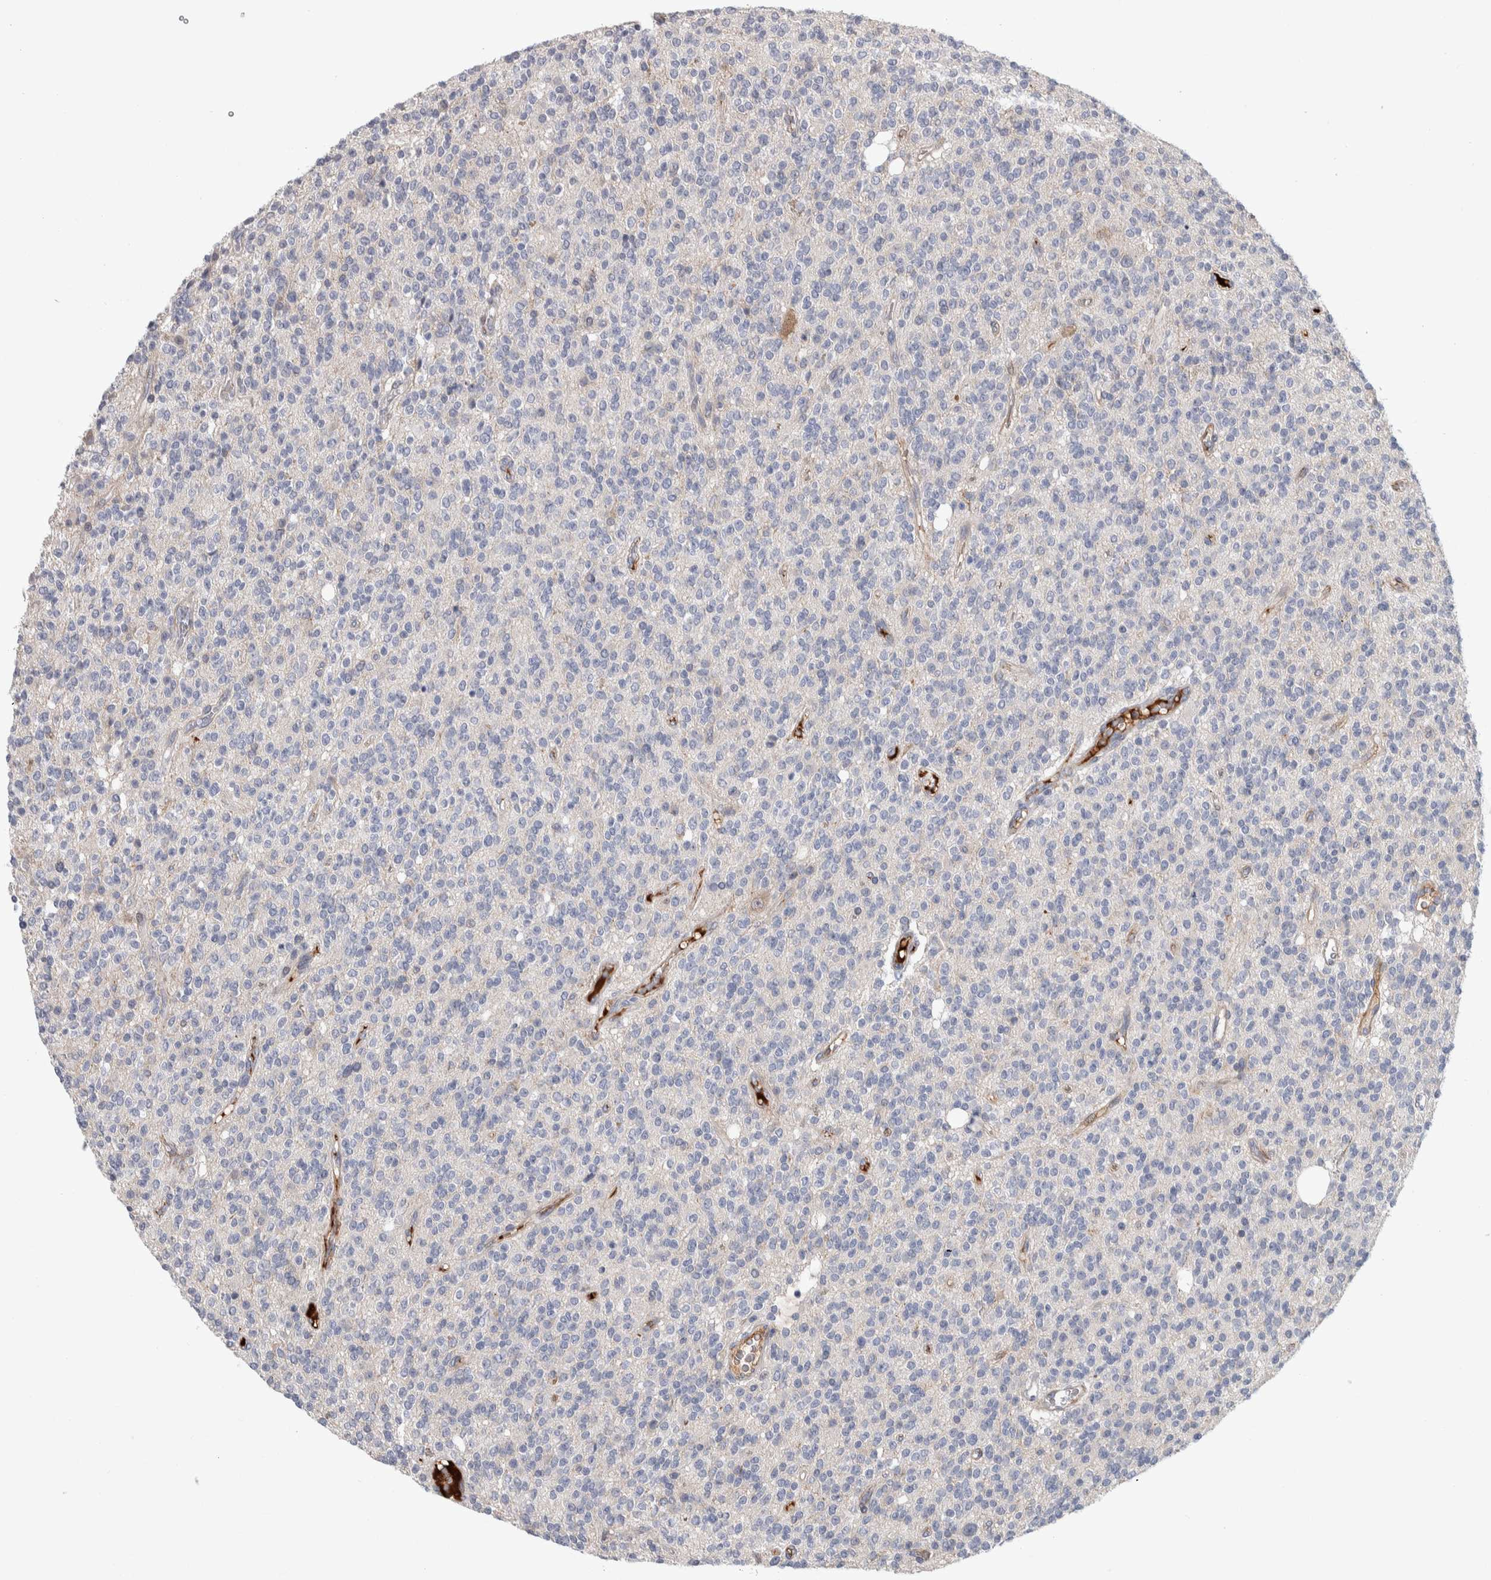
{"staining": {"intensity": "negative", "quantity": "none", "location": "none"}, "tissue": "glioma", "cell_type": "Tumor cells", "image_type": "cancer", "snomed": [{"axis": "morphology", "description": "Glioma, malignant, High grade"}, {"axis": "topography", "description": "Brain"}], "caption": "Immunohistochemistry (IHC) micrograph of neoplastic tissue: malignant glioma (high-grade) stained with DAB shows no significant protein staining in tumor cells.", "gene": "PSMG3", "patient": {"sex": "male", "age": 34}}